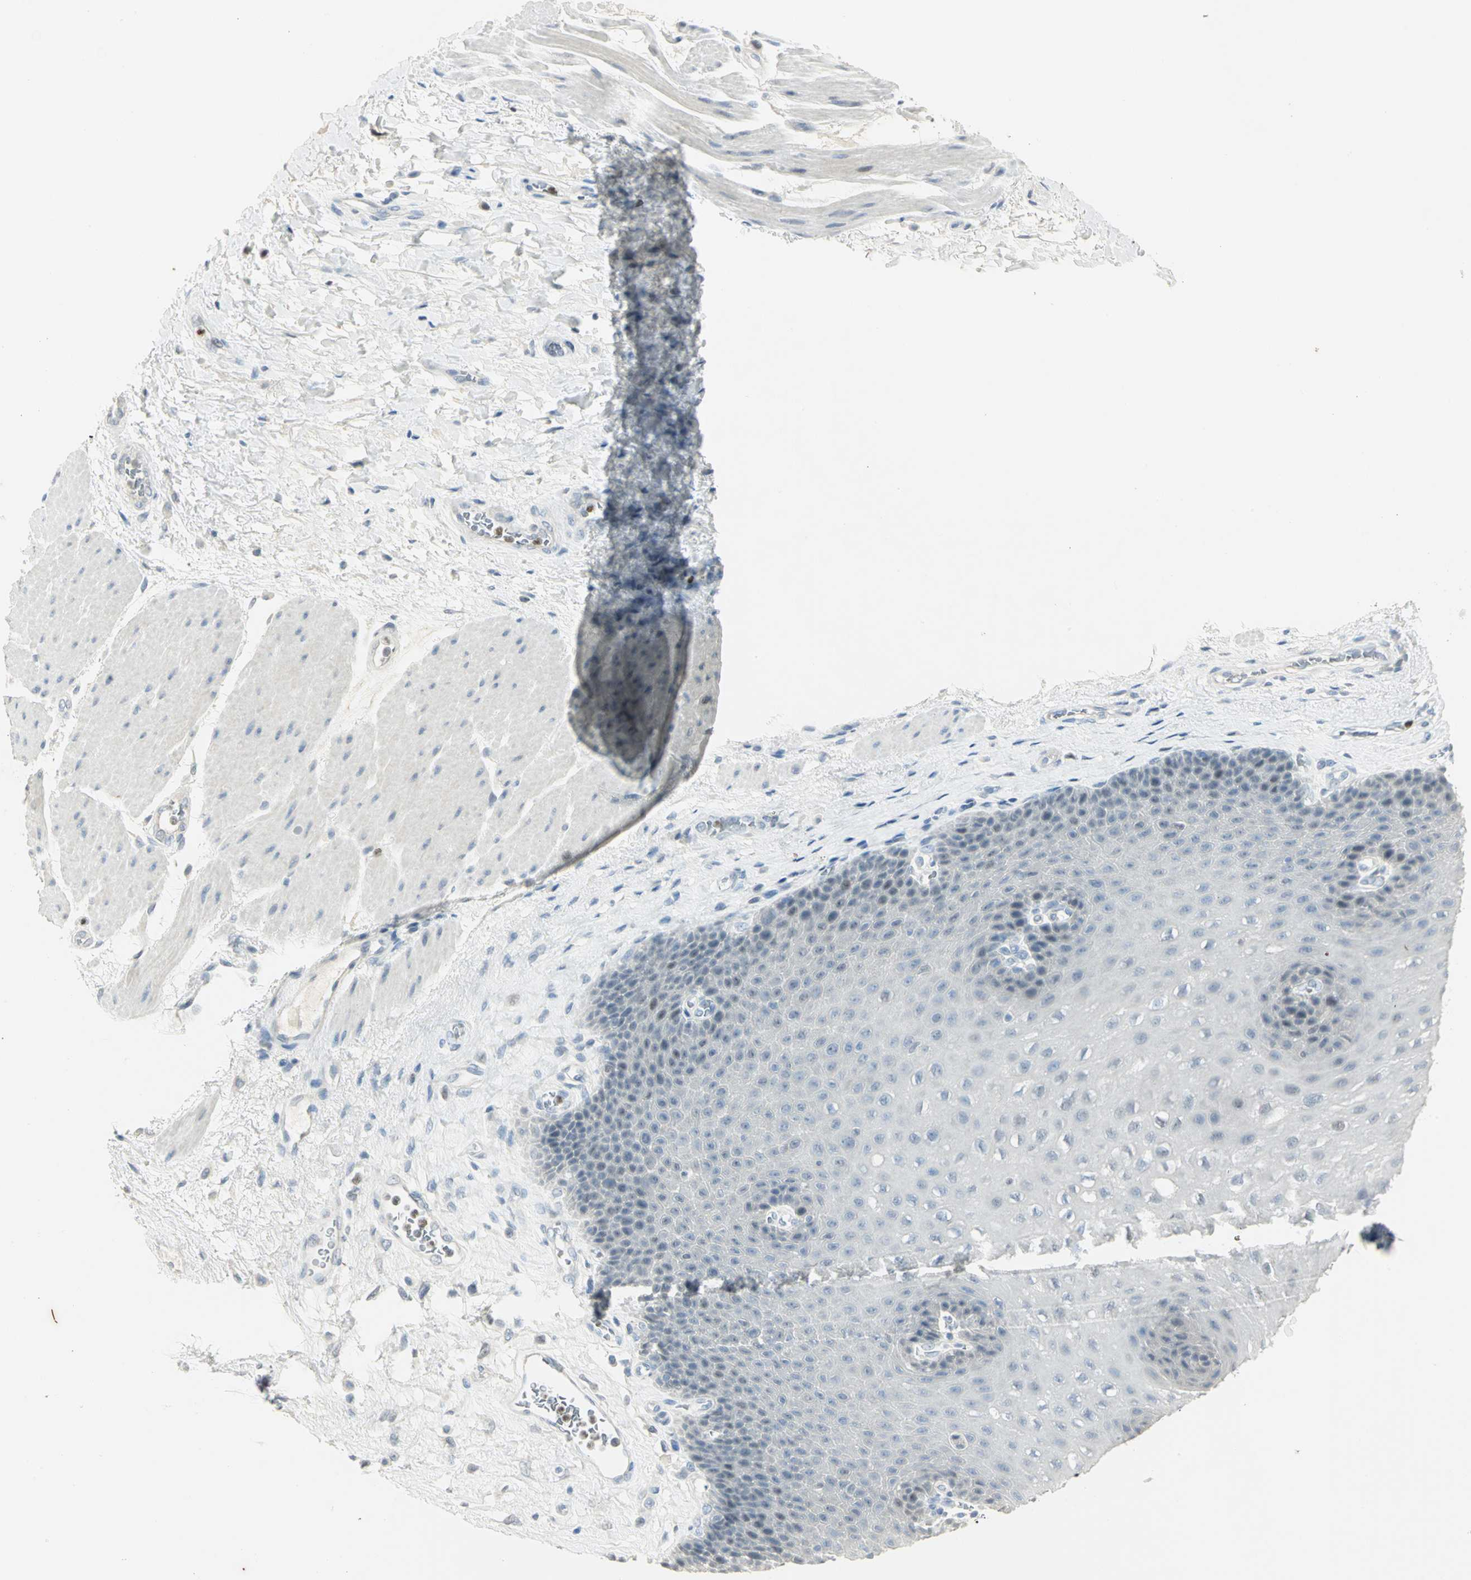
{"staining": {"intensity": "weak", "quantity": "<25%", "location": "nuclear"}, "tissue": "esophagus", "cell_type": "Squamous epithelial cells", "image_type": "normal", "snomed": [{"axis": "morphology", "description": "Normal tissue, NOS"}, {"axis": "topography", "description": "Esophagus"}], "caption": "IHC micrograph of benign human esophagus stained for a protein (brown), which shows no expression in squamous epithelial cells.", "gene": "BCL6", "patient": {"sex": "female", "age": 72}}